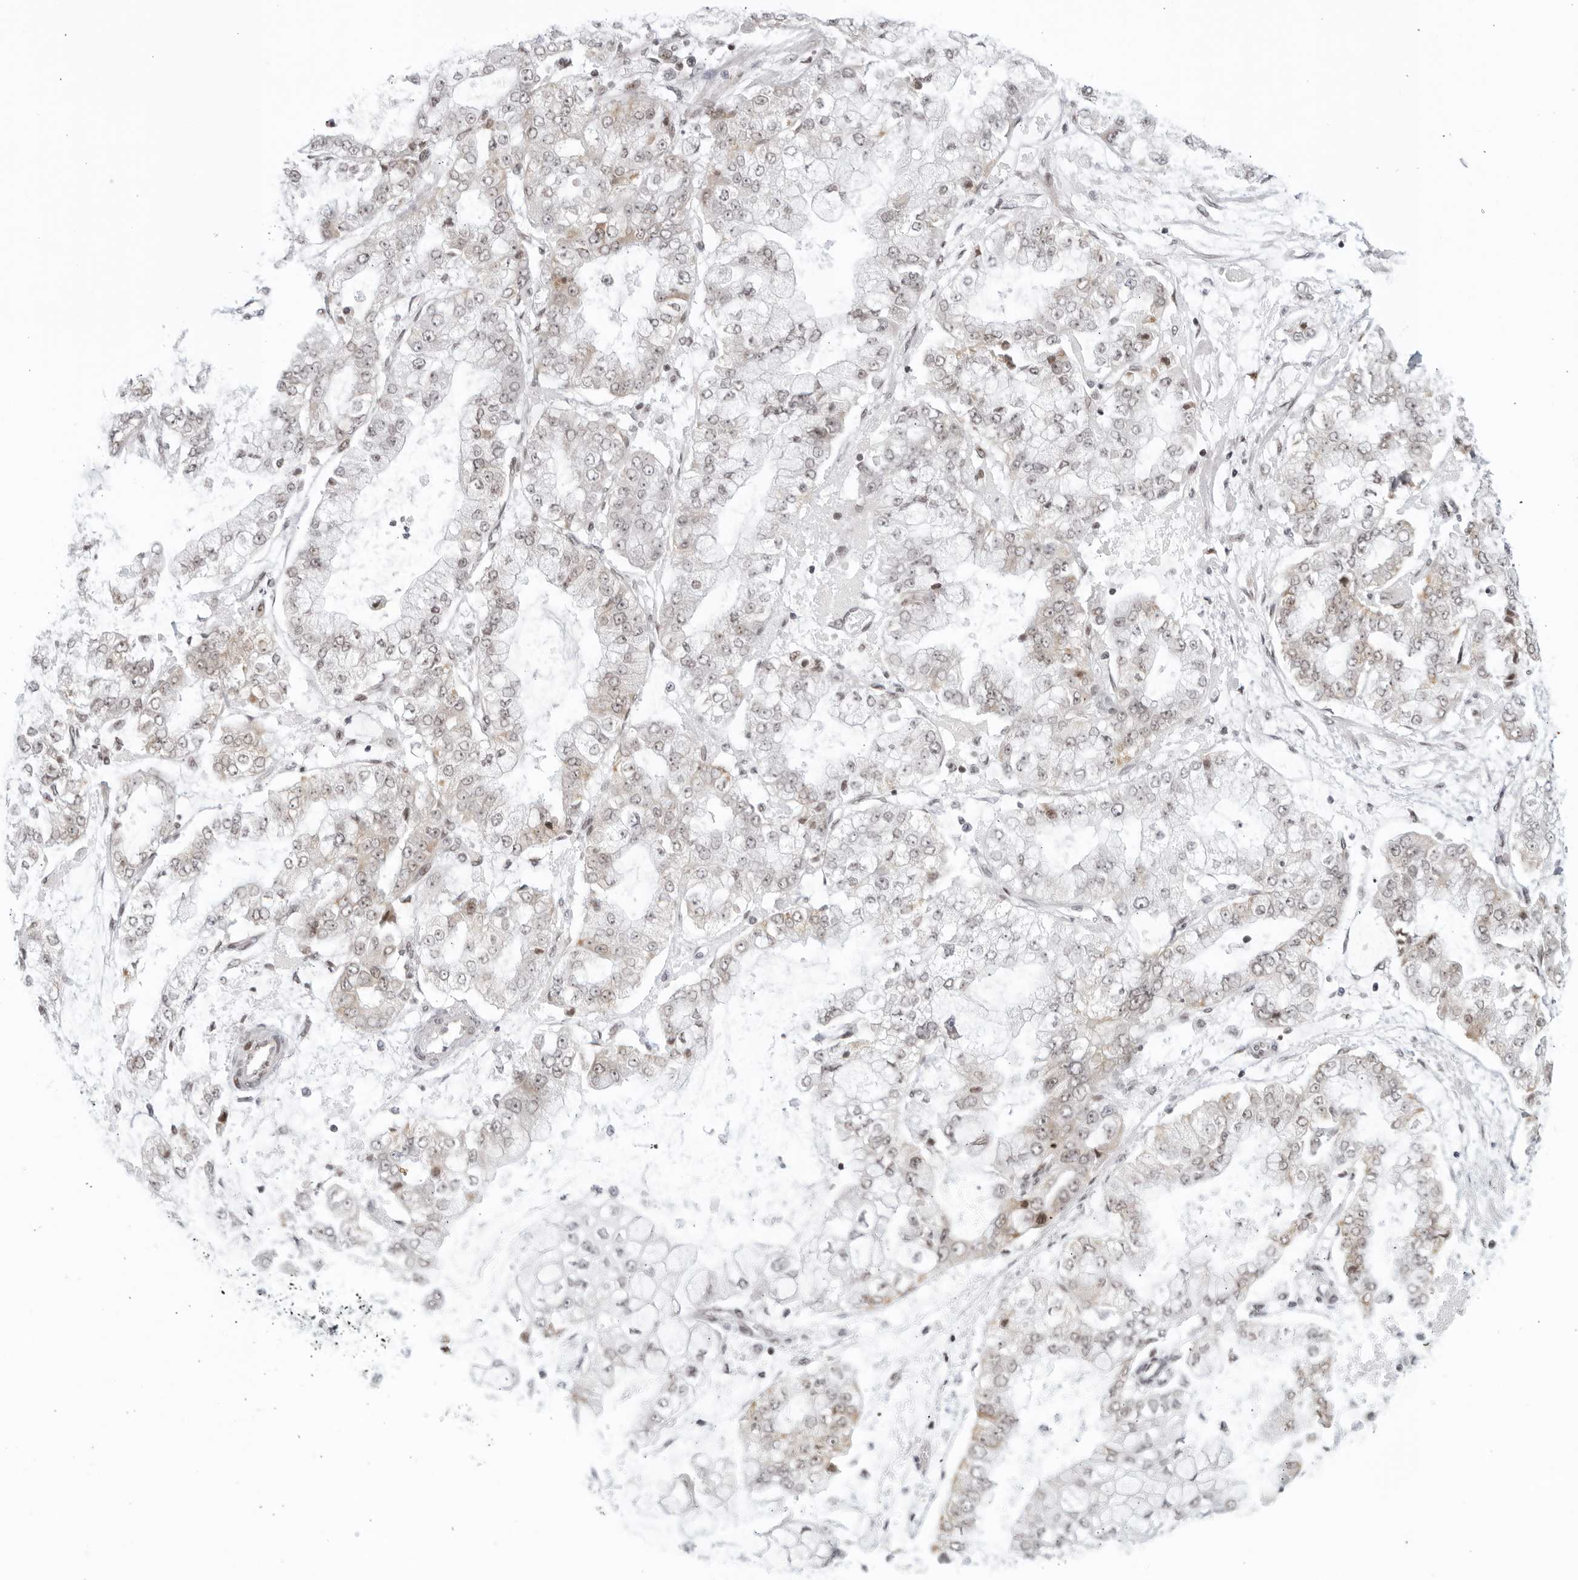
{"staining": {"intensity": "negative", "quantity": "none", "location": "none"}, "tissue": "stomach cancer", "cell_type": "Tumor cells", "image_type": "cancer", "snomed": [{"axis": "morphology", "description": "Adenocarcinoma, NOS"}, {"axis": "topography", "description": "Stomach"}], "caption": "The histopathology image reveals no staining of tumor cells in stomach cancer (adenocarcinoma). The staining is performed using DAB brown chromogen with nuclei counter-stained in using hematoxylin.", "gene": "RAB11FIP3", "patient": {"sex": "male", "age": 76}}